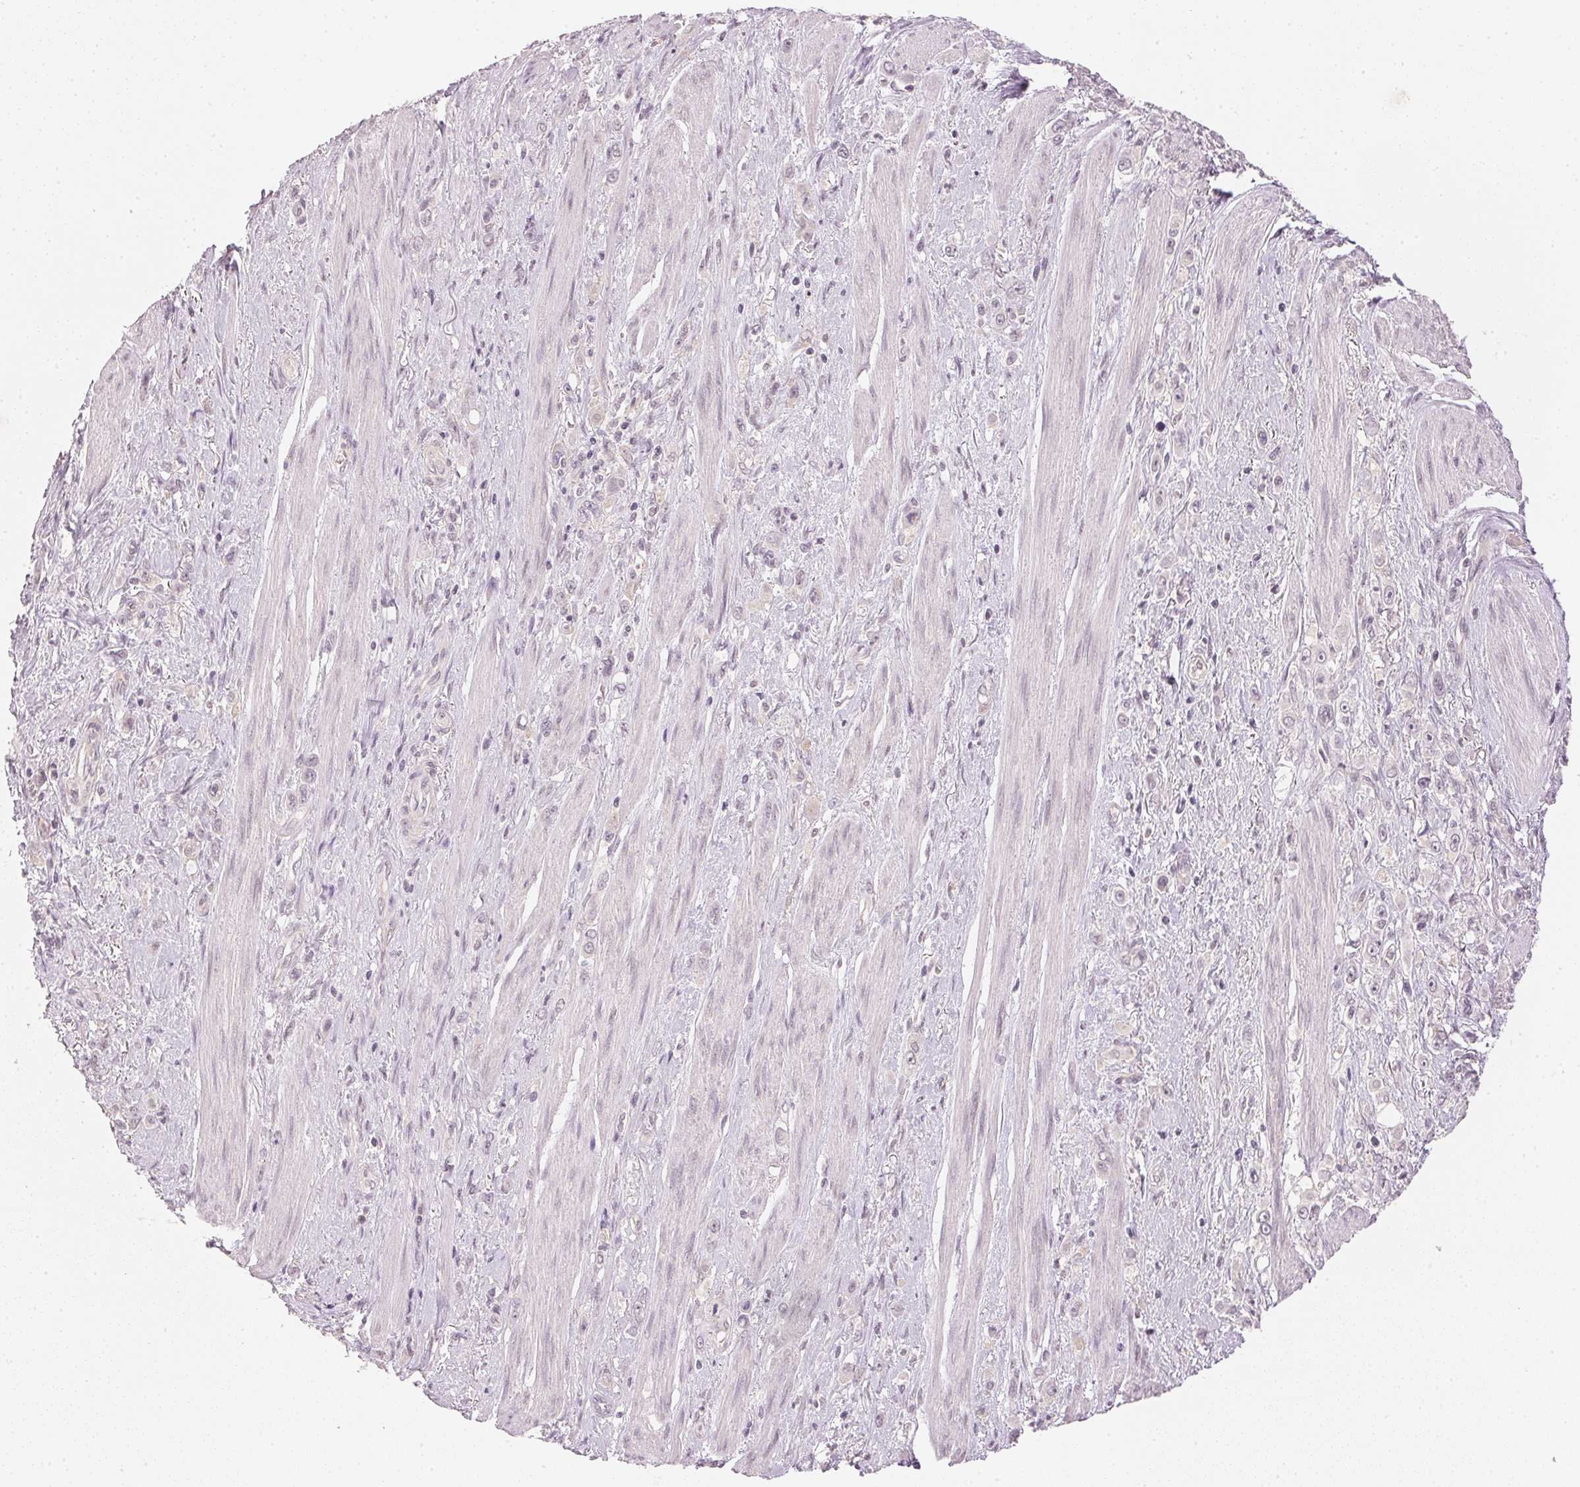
{"staining": {"intensity": "negative", "quantity": "none", "location": "none"}, "tissue": "stomach cancer", "cell_type": "Tumor cells", "image_type": "cancer", "snomed": [{"axis": "morphology", "description": "Adenocarcinoma, NOS"}, {"axis": "topography", "description": "Stomach, upper"}], "caption": "Tumor cells show no significant expression in stomach cancer (adenocarcinoma). The staining is performed using DAB (3,3'-diaminobenzidine) brown chromogen with nuclei counter-stained in using hematoxylin.", "gene": "KPRP", "patient": {"sex": "male", "age": 75}}